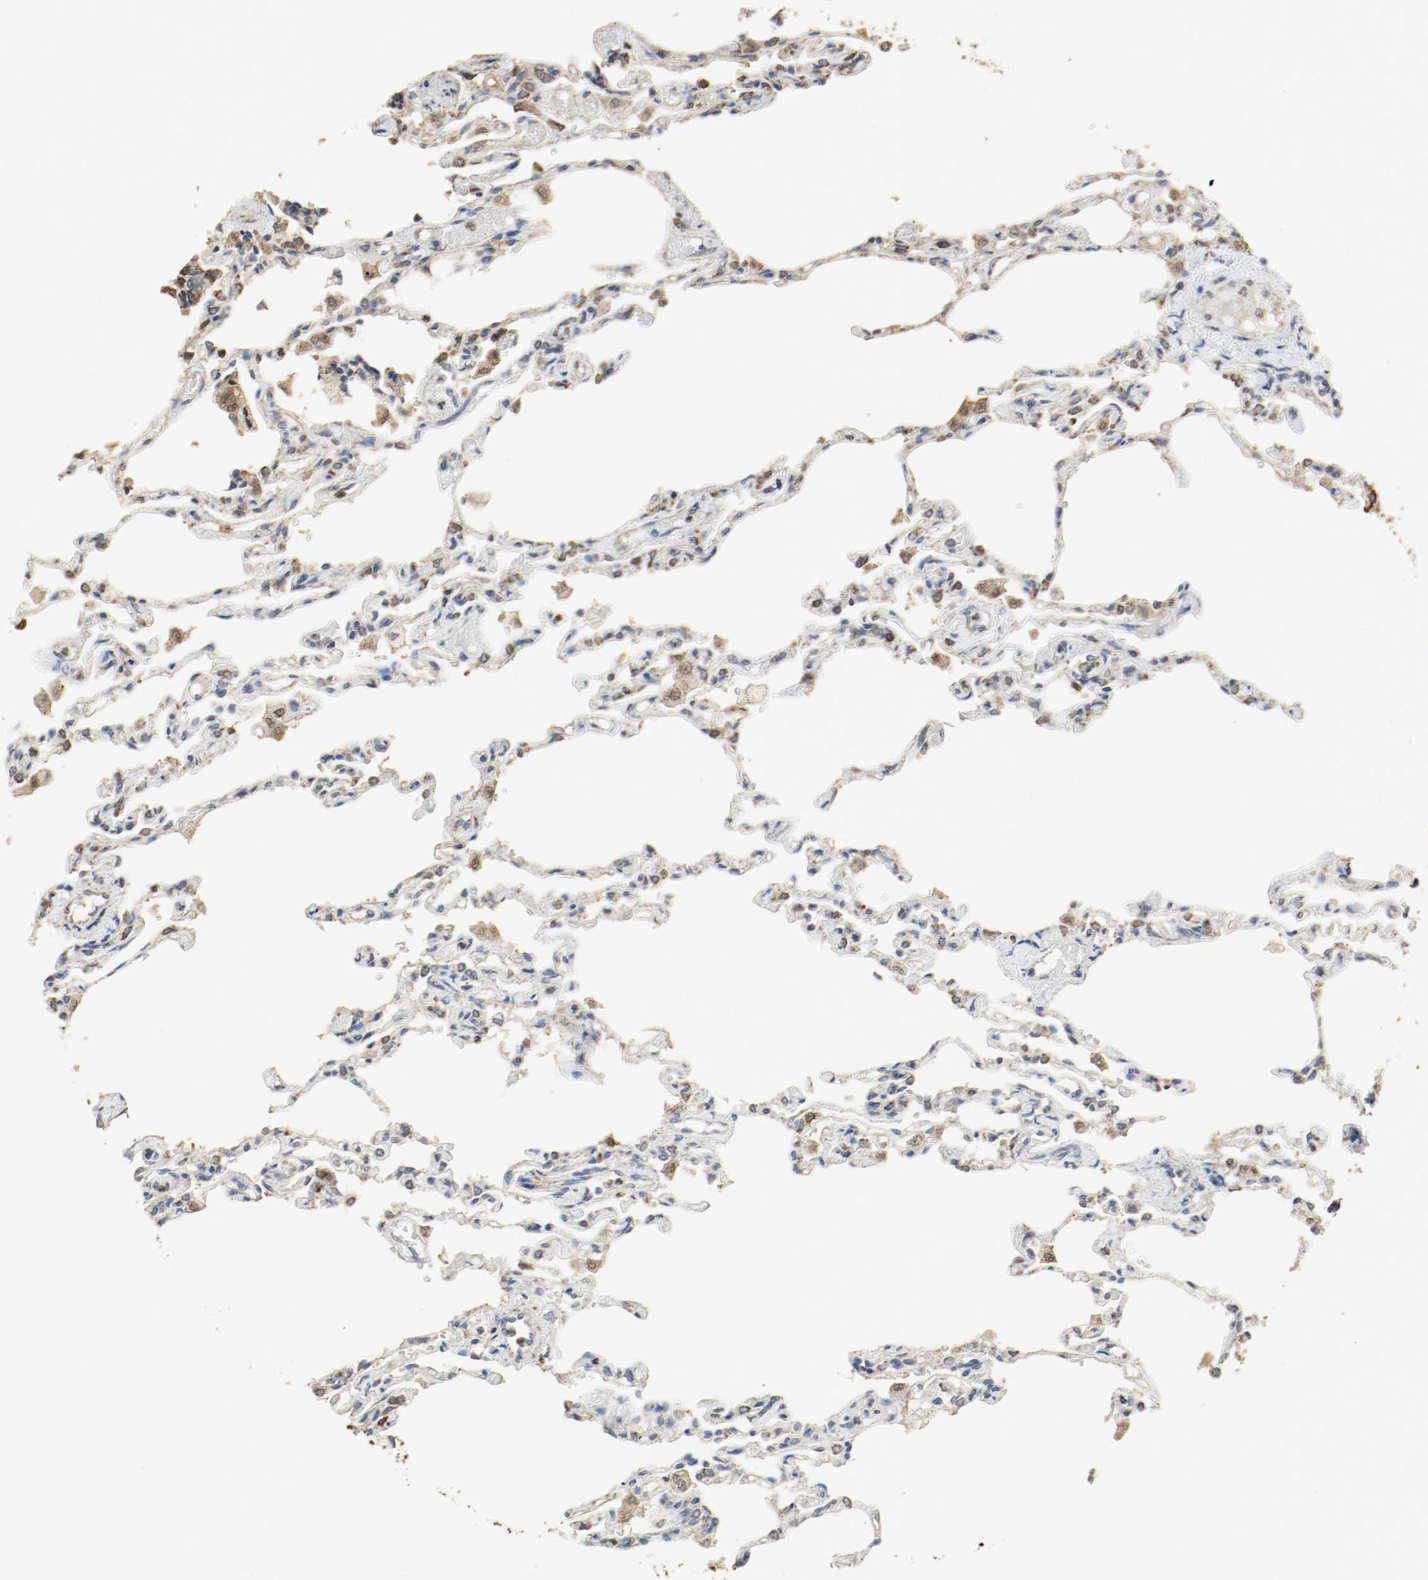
{"staining": {"intensity": "moderate", "quantity": "25%-75%", "location": "cytoplasmic/membranous,nuclear"}, "tissue": "lung", "cell_type": "Alveolar cells", "image_type": "normal", "snomed": [{"axis": "morphology", "description": "Normal tissue, NOS"}, {"axis": "topography", "description": "Lung"}], "caption": "This micrograph exhibits IHC staining of benign lung, with medium moderate cytoplasmic/membranous,nuclear staining in about 25%-75% of alveolar cells.", "gene": "ALDH4A1", "patient": {"sex": "male", "age": 21}}